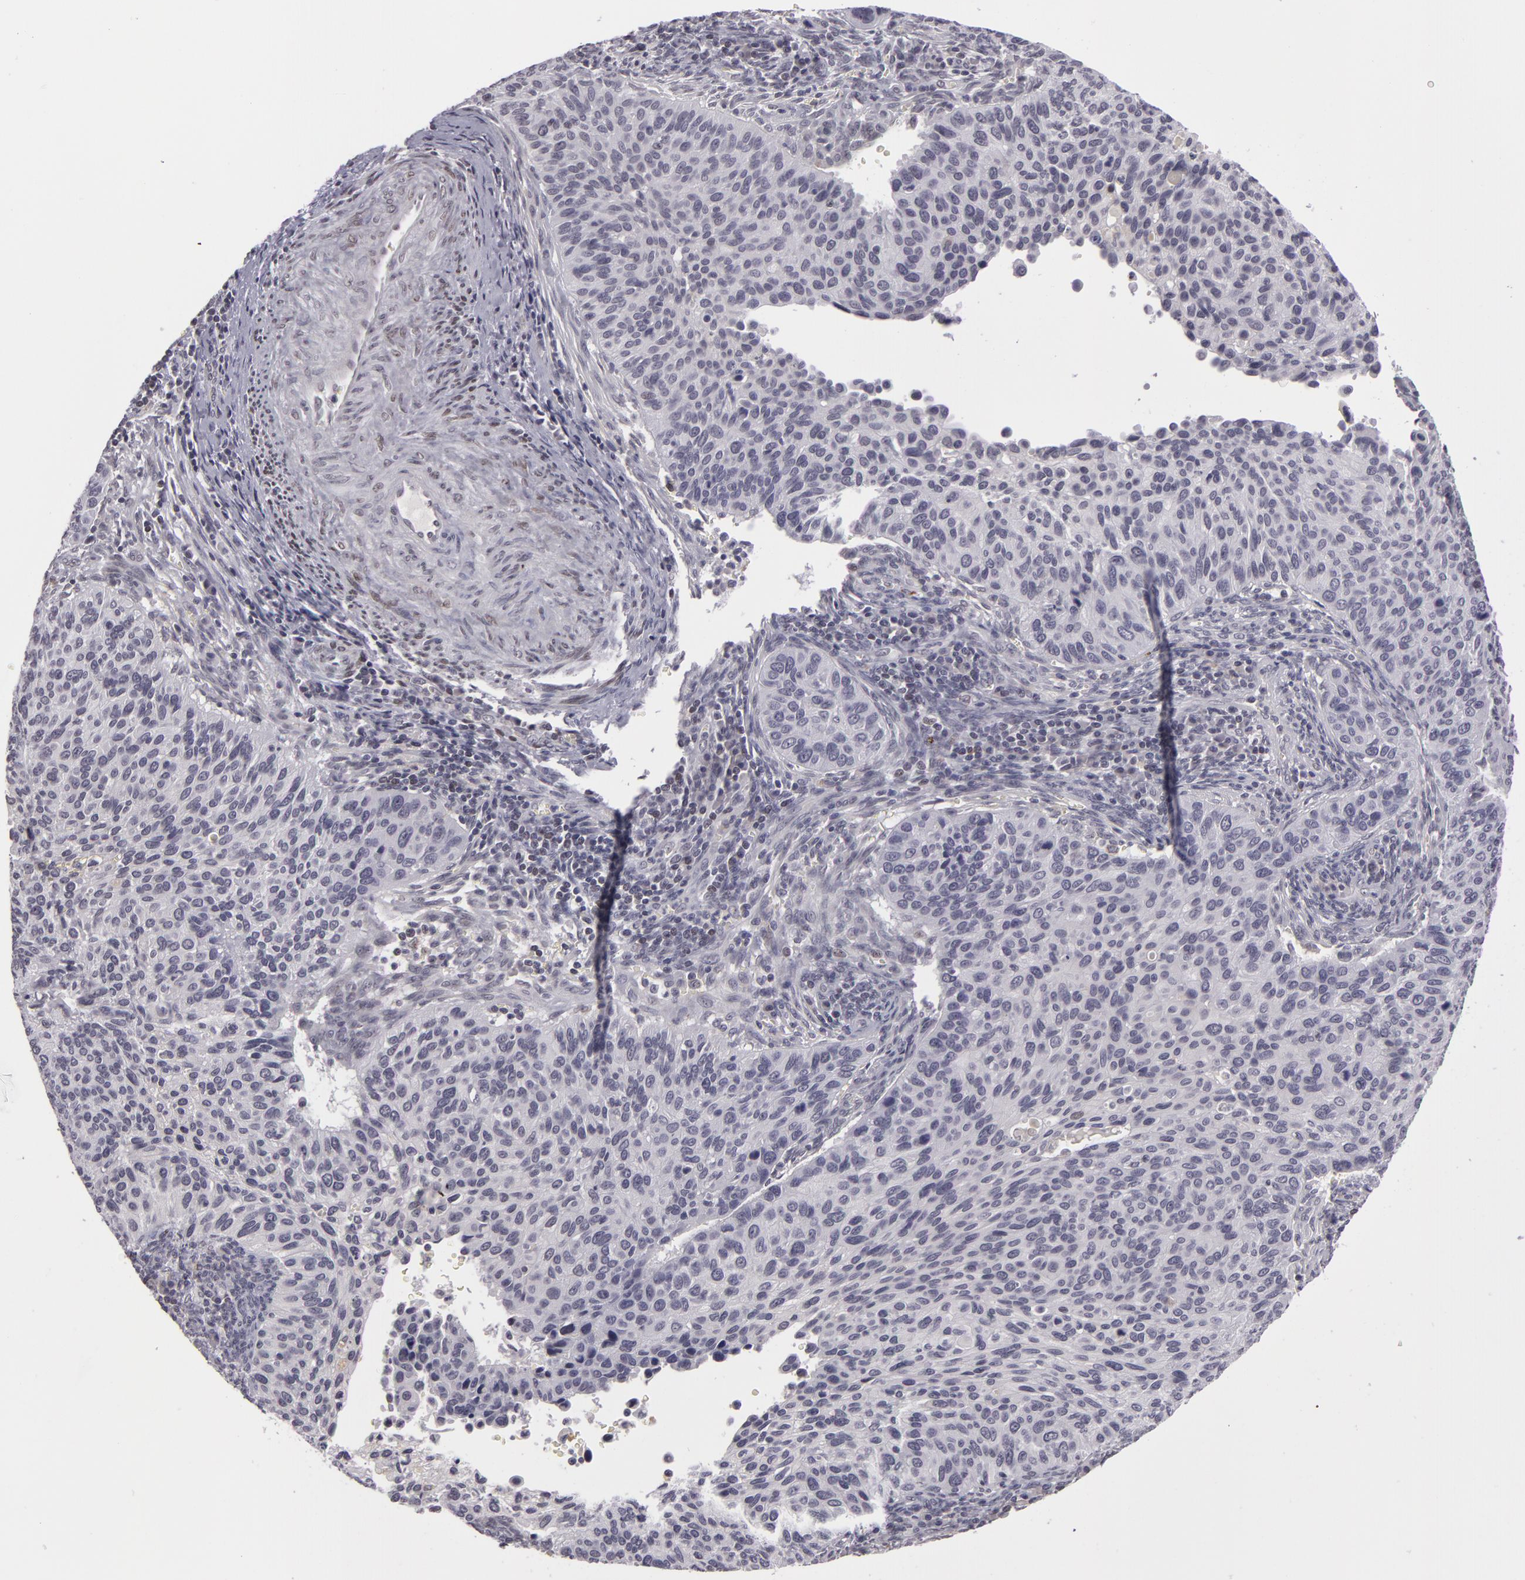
{"staining": {"intensity": "negative", "quantity": "none", "location": "none"}, "tissue": "cervical cancer", "cell_type": "Tumor cells", "image_type": "cancer", "snomed": [{"axis": "morphology", "description": "Adenocarcinoma, NOS"}, {"axis": "topography", "description": "Cervix"}], "caption": "High power microscopy image of an immunohistochemistry (IHC) photomicrograph of cervical cancer (adenocarcinoma), revealing no significant staining in tumor cells.", "gene": "RRP7A", "patient": {"sex": "female", "age": 29}}